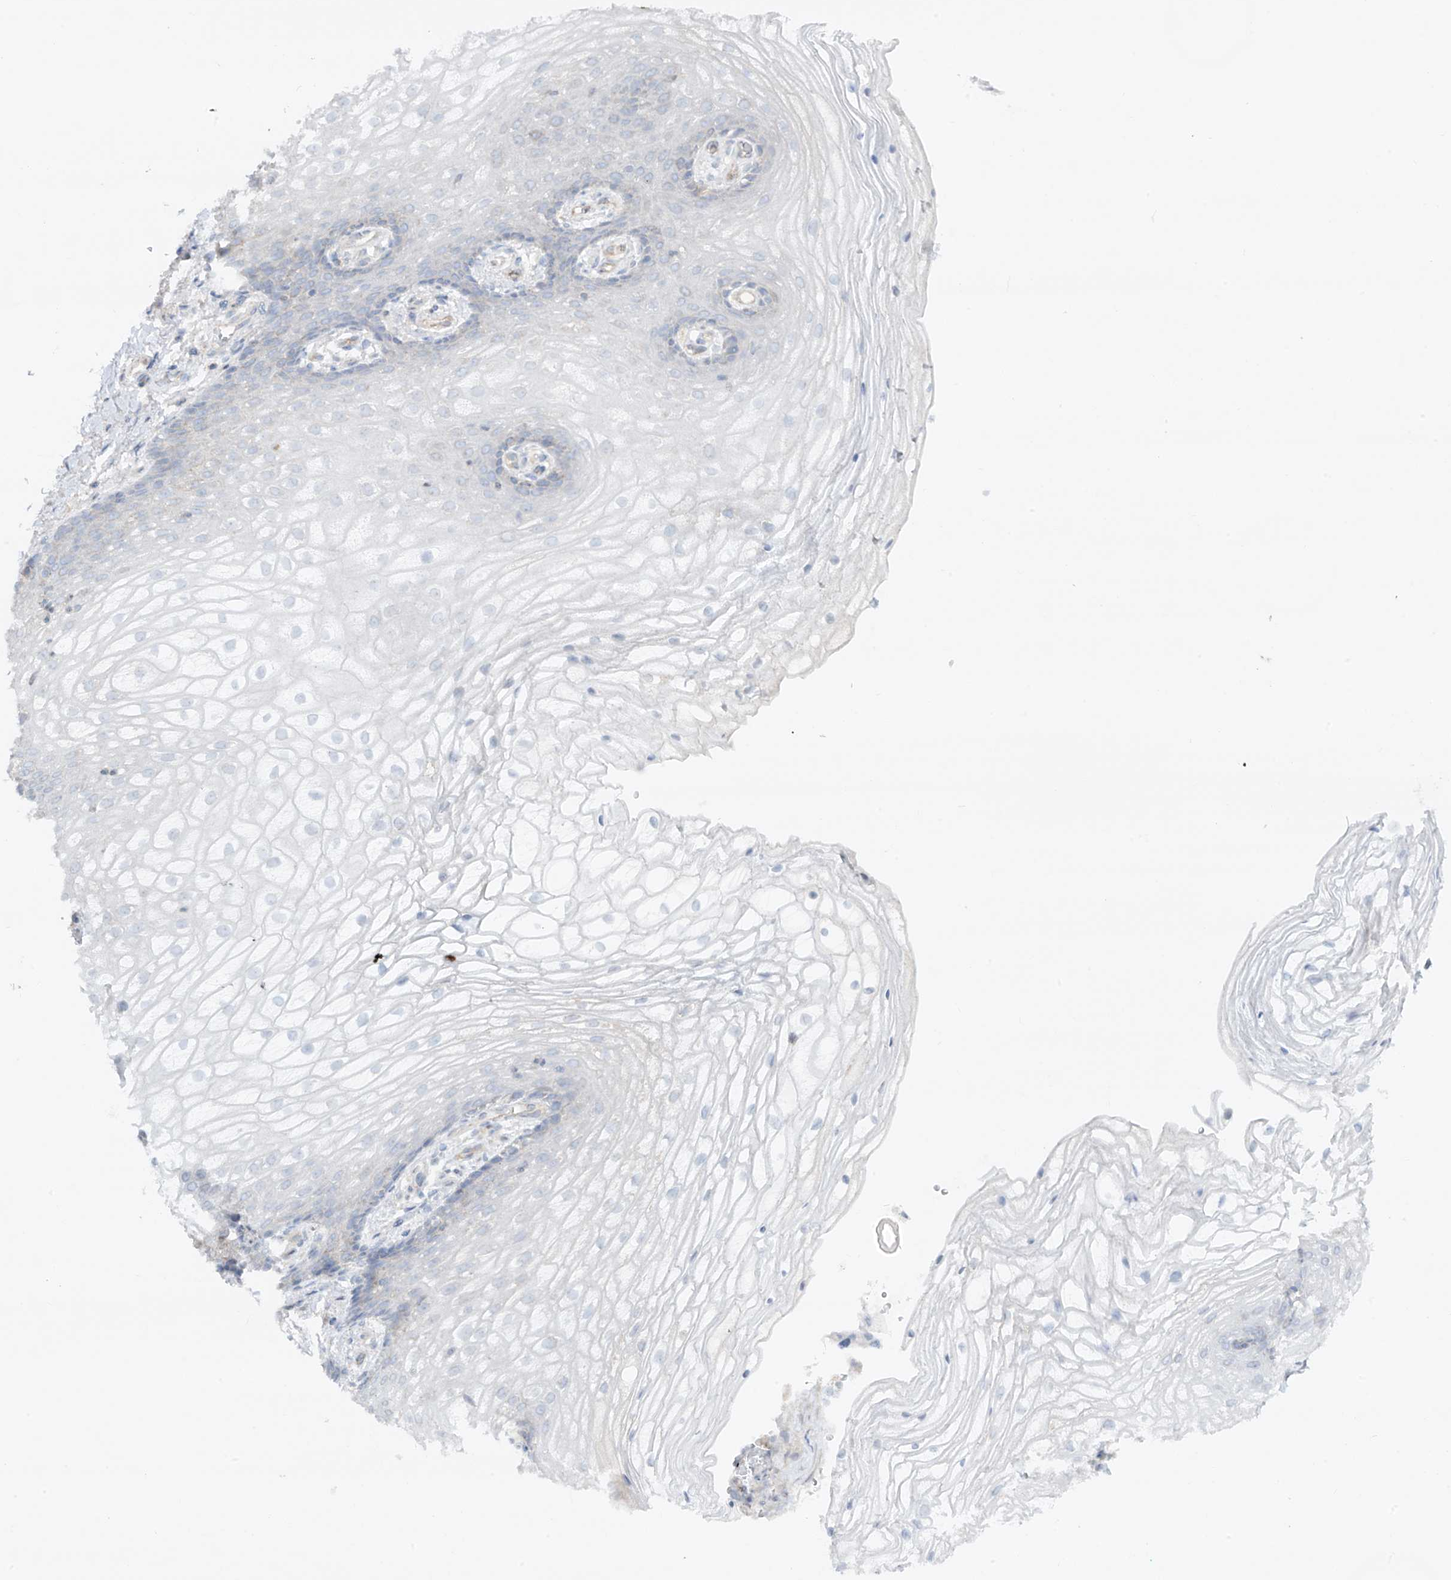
{"staining": {"intensity": "weak", "quantity": "<25%", "location": "cytoplasmic/membranous"}, "tissue": "vagina", "cell_type": "Squamous epithelial cells", "image_type": "normal", "snomed": [{"axis": "morphology", "description": "Normal tissue, NOS"}, {"axis": "topography", "description": "Vagina"}], "caption": "Human vagina stained for a protein using immunohistochemistry (IHC) displays no expression in squamous epithelial cells.", "gene": "HLA", "patient": {"sex": "female", "age": 60}}